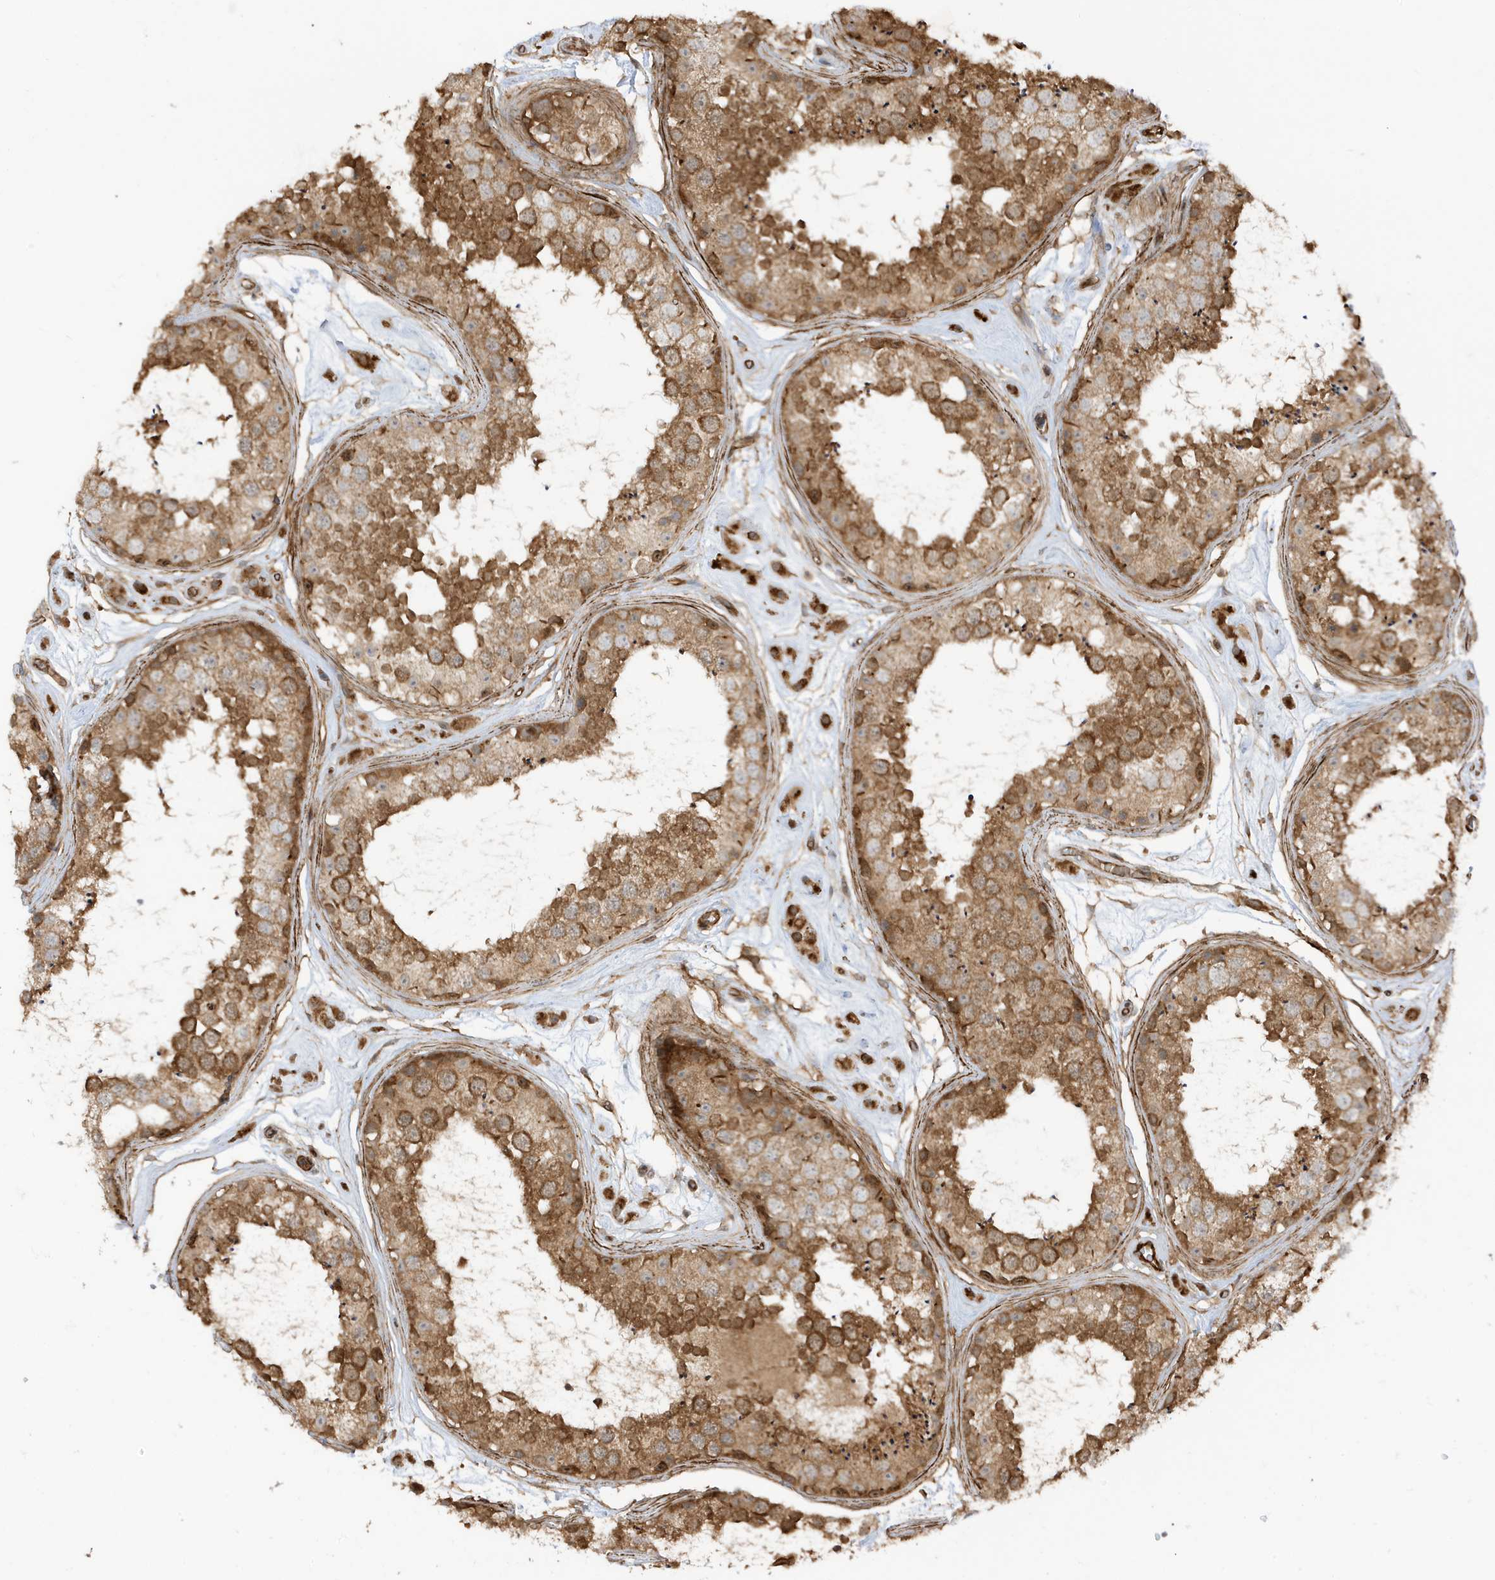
{"staining": {"intensity": "moderate", "quantity": ">75%", "location": "cytoplasmic/membranous"}, "tissue": "testis", "cell_type": "Cells in seminiferous ducts", "image_type": "normal", "snomed": [{"axis": "morphology", "description": "Normal tissue, NOS"}, {"axis": "topography", "description": "Testis"}], "caption": "Moderate cytoplasmic/membranous positivity for a protein is appreciated in about >75% of cells in seminiferous ducts of benign testis using IHC.", "gene": "CDC42EP3", "patient": {"sex": "male", "age": 25}}